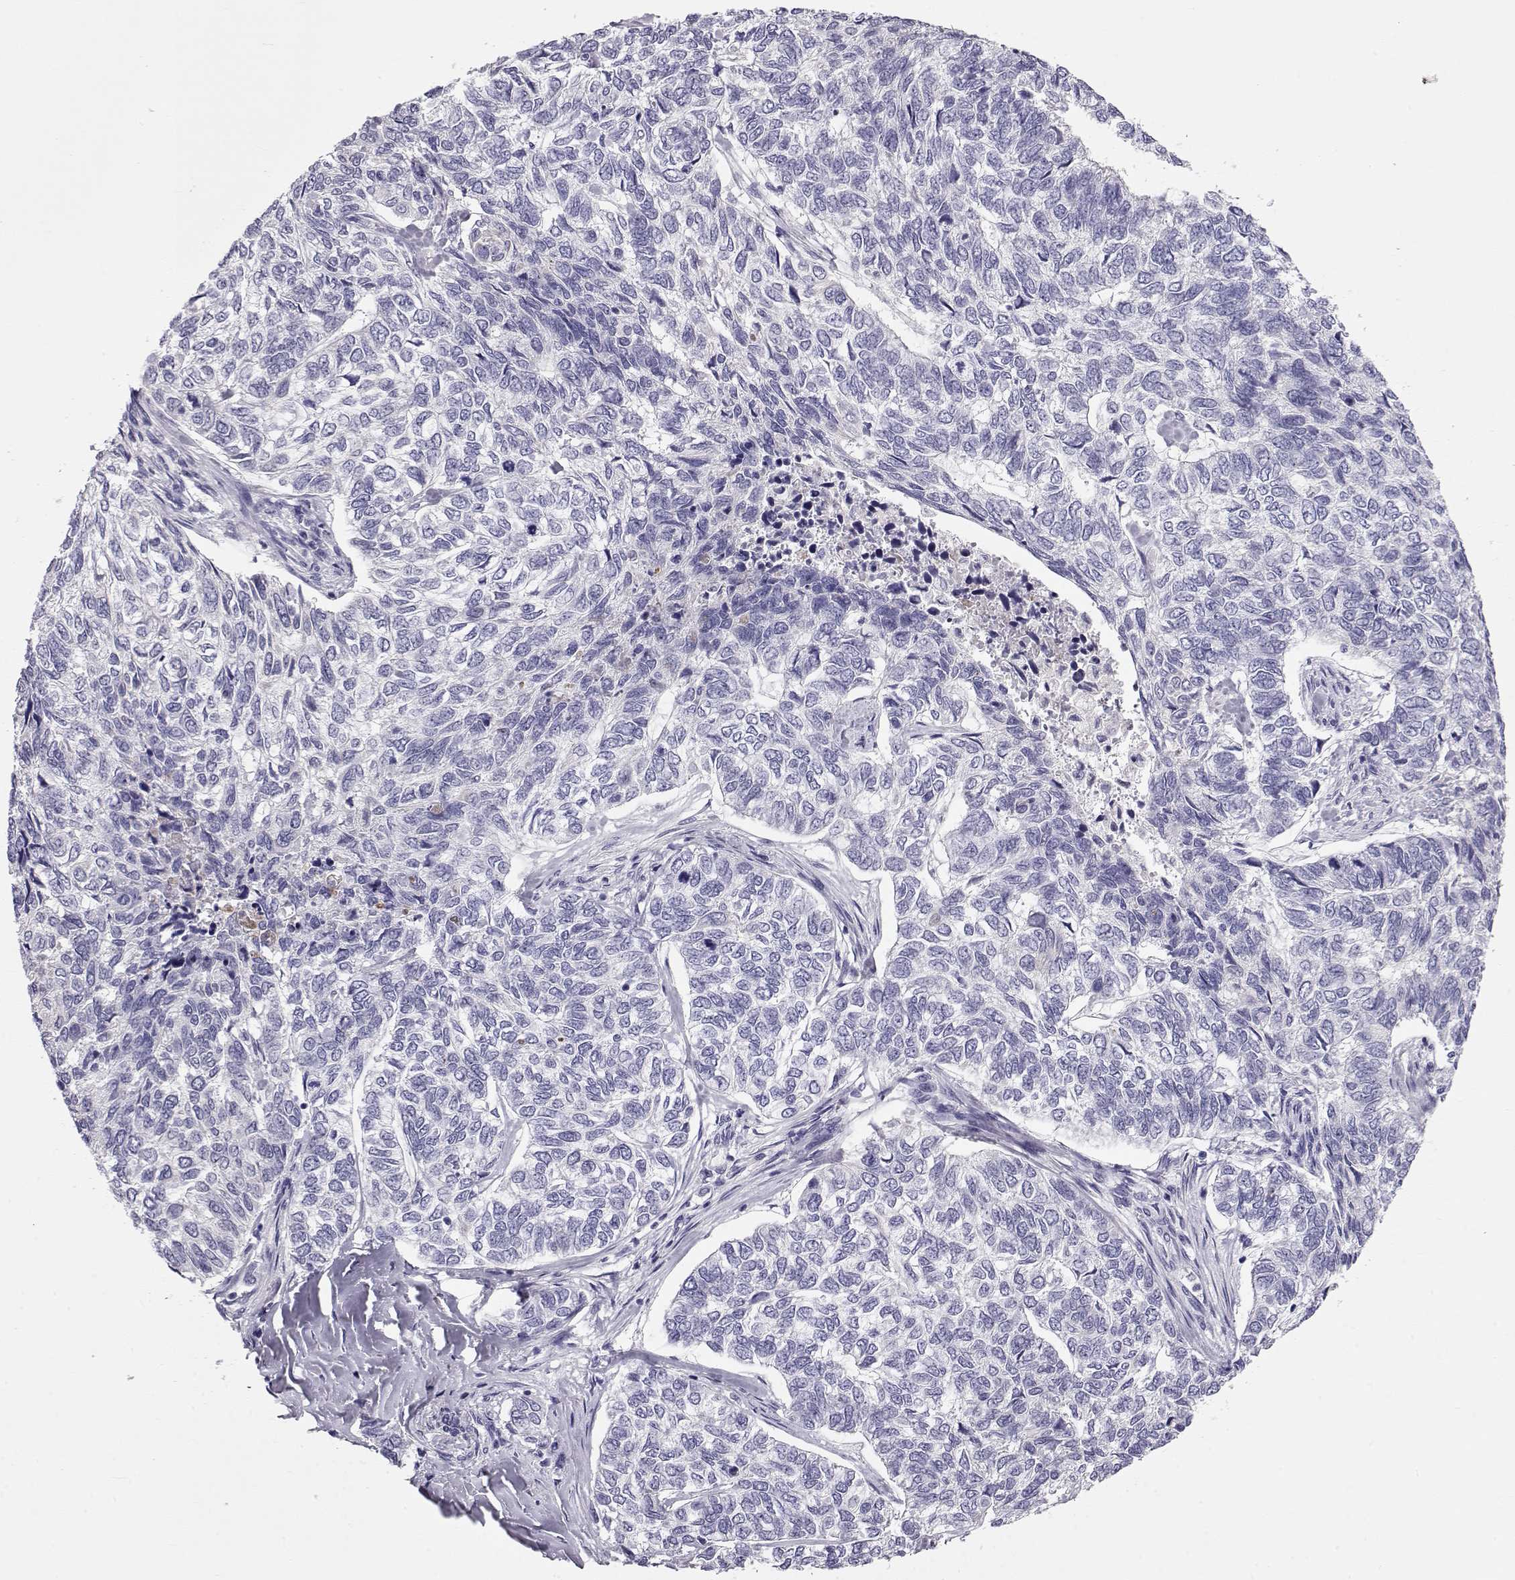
{"staining": {"intensity": "negative", "quantity": "none", "location": "none"}, "tissue": "skin cancer", "cell_type": "Tumor cells", "image_type": "cancer", "snomed": [{"axis": "morphology", "description": "Basal cell carcinoma"}, {"axis": "topography", "description": "Skin"}], "caption": "The immunohistochemistry image has no significant expression in tumor cells of skin basal cell carcinoma tissue.", "gene": "GPR26", "patient": {"sex": "female", "age": 65}}